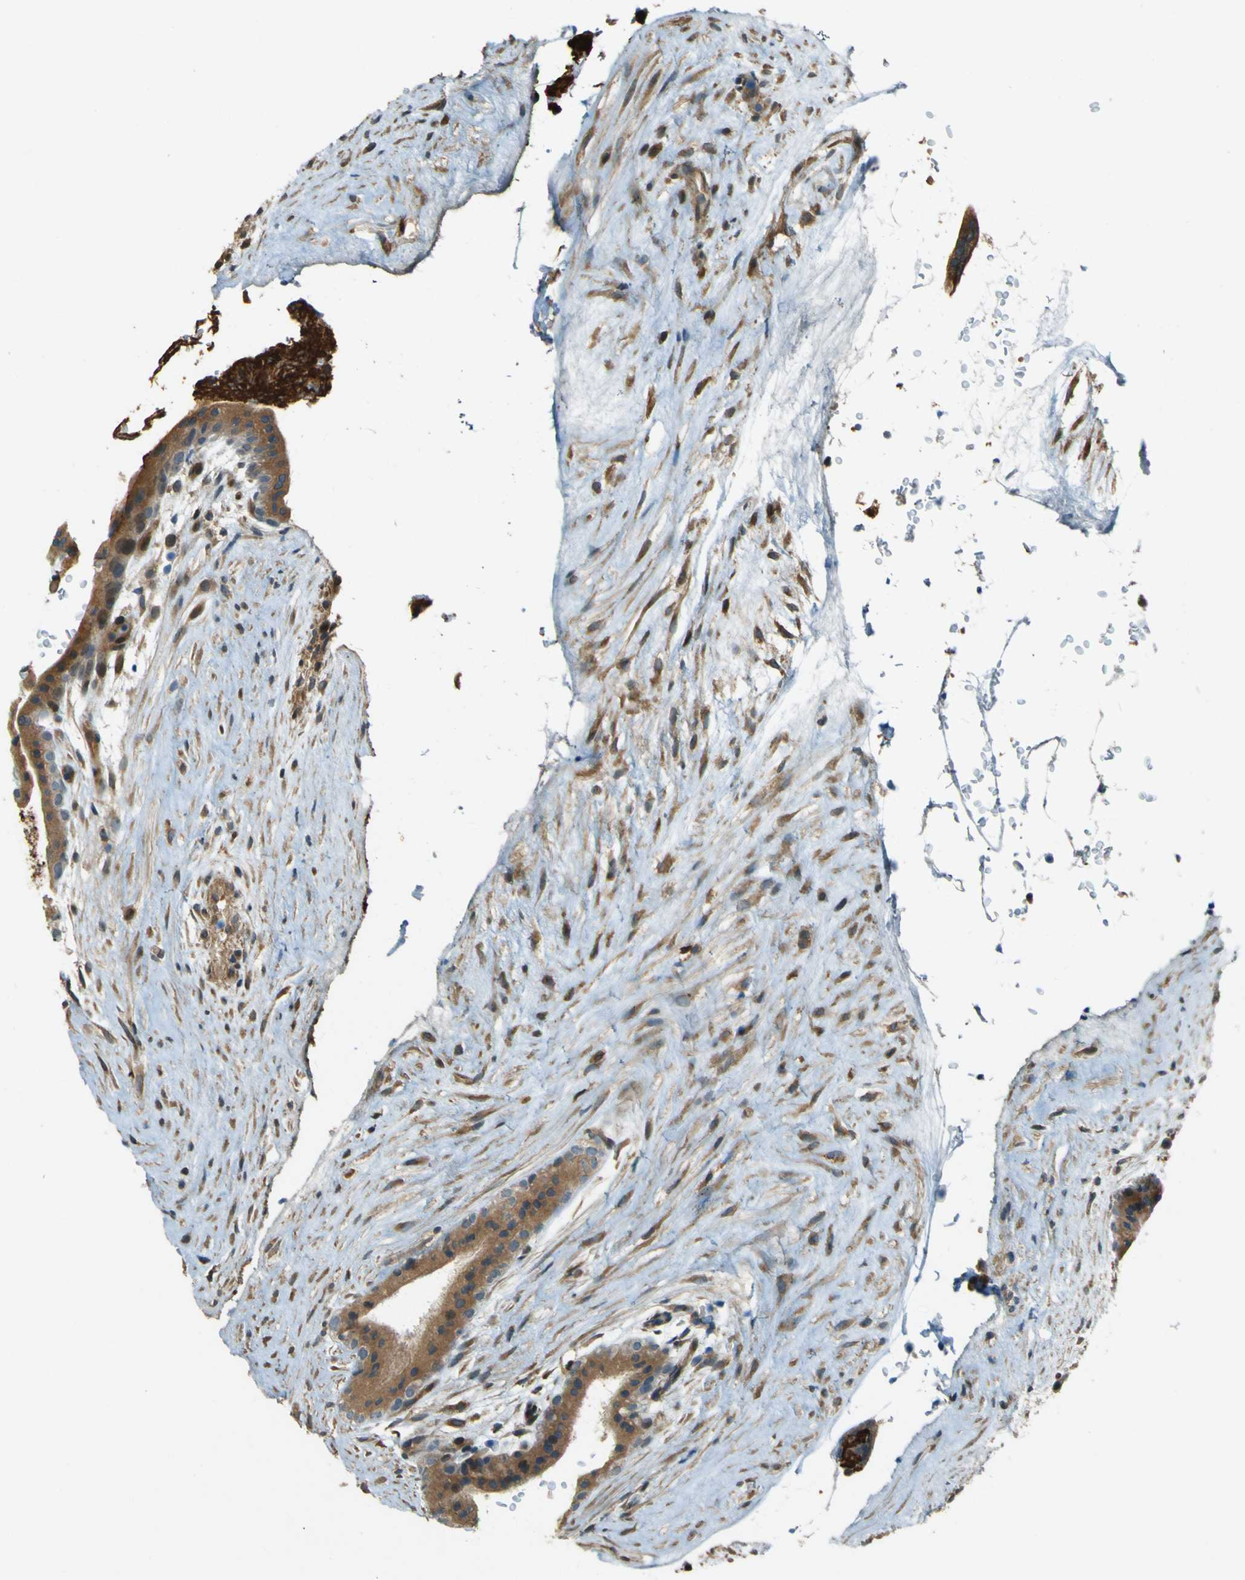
{"staining": {"intensity": "moderate", "quantity": ">75%", "location": "cytoplasmic/membranous"}, "tissue": "placenta", "cell_type": "Decidual cells", "image_type": "normal", "snomed": [{"axis": "morphology", "description": "Normal tissue, NOS"}, {"axis": "topography", "description": "Placenta"}], "caption": "An immunohistochemistry histopathology image of benign tissue is shown. Protein staining in brown labels moderate cytoplasmic/membranous positivity in placenta within decidual cells. The staining was performed using DAB to visualize the protein expression in brown, while the nuclei were stained in blue with hematoxylin (Magnification: 20x).", "gene": "LPCAT1", "patient": {"sex": "female", "age": 35}}